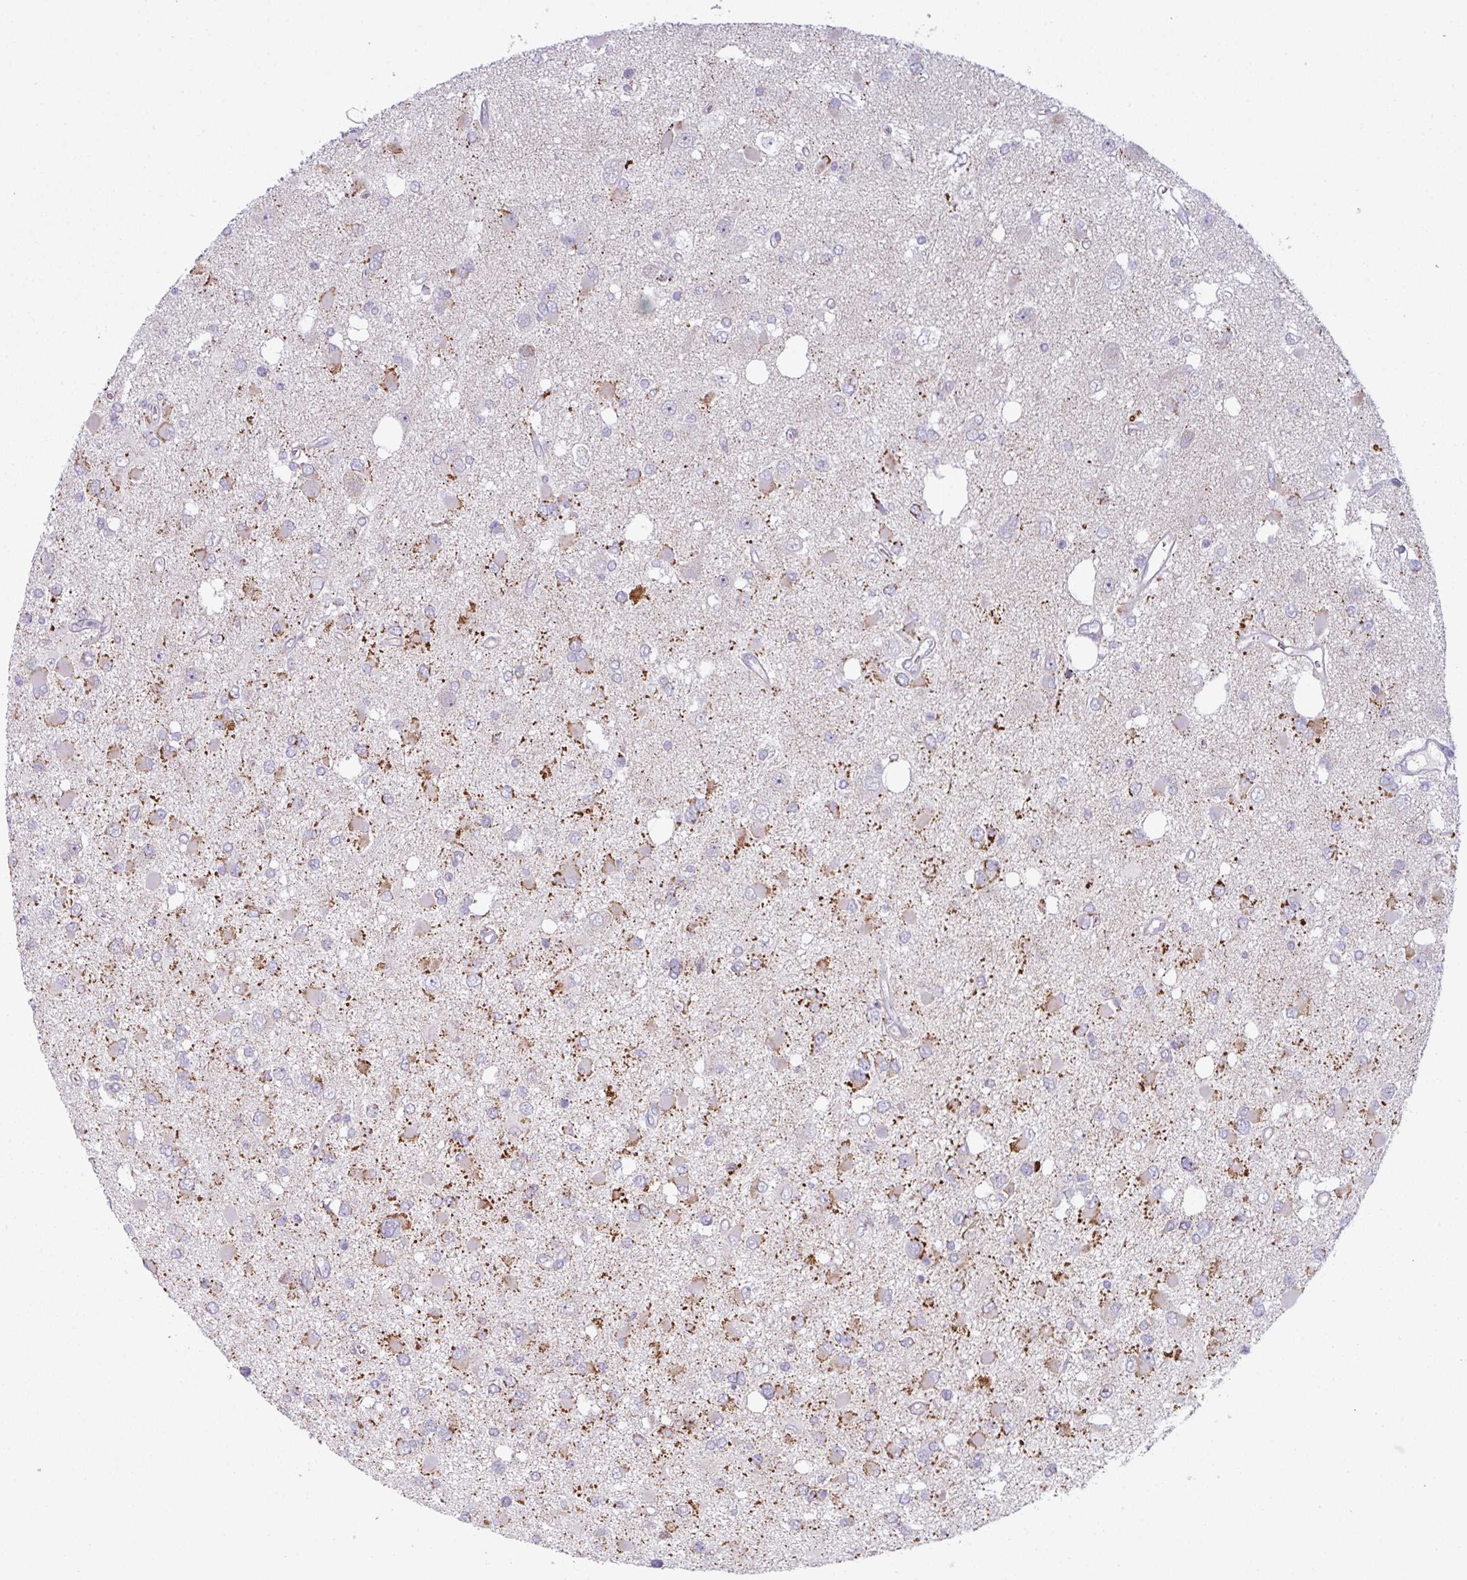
{"staining": {"intensity": "moderate", "quantity": "25%-75%", "location": "cytoplasmic/membranous"}, "tissue": "glioma", "cell_type": "Tumor cells", "image_type": "cancer", "snomed": [{"axis": "morphology", "description": "Glioma, malignant, High grade"}, {"axis": "topography", "description": "Brain"}], "caption": "High-magnification brightfield microscopy of glioma stained with DAB (3,3'-diaminobenzidine) (brown) and counterstained with hematoxylin (blue). tumor cells exhibit moderate cytoplasmic/membranous staining is present in approximately25%-75% of cells. (Stains: DAB in brown, nuclei in blue, Microscopy: brightfield microscopy at high magnification).", "gene": "ZNF615", "patient": {"sex": "male", "age": 53}}